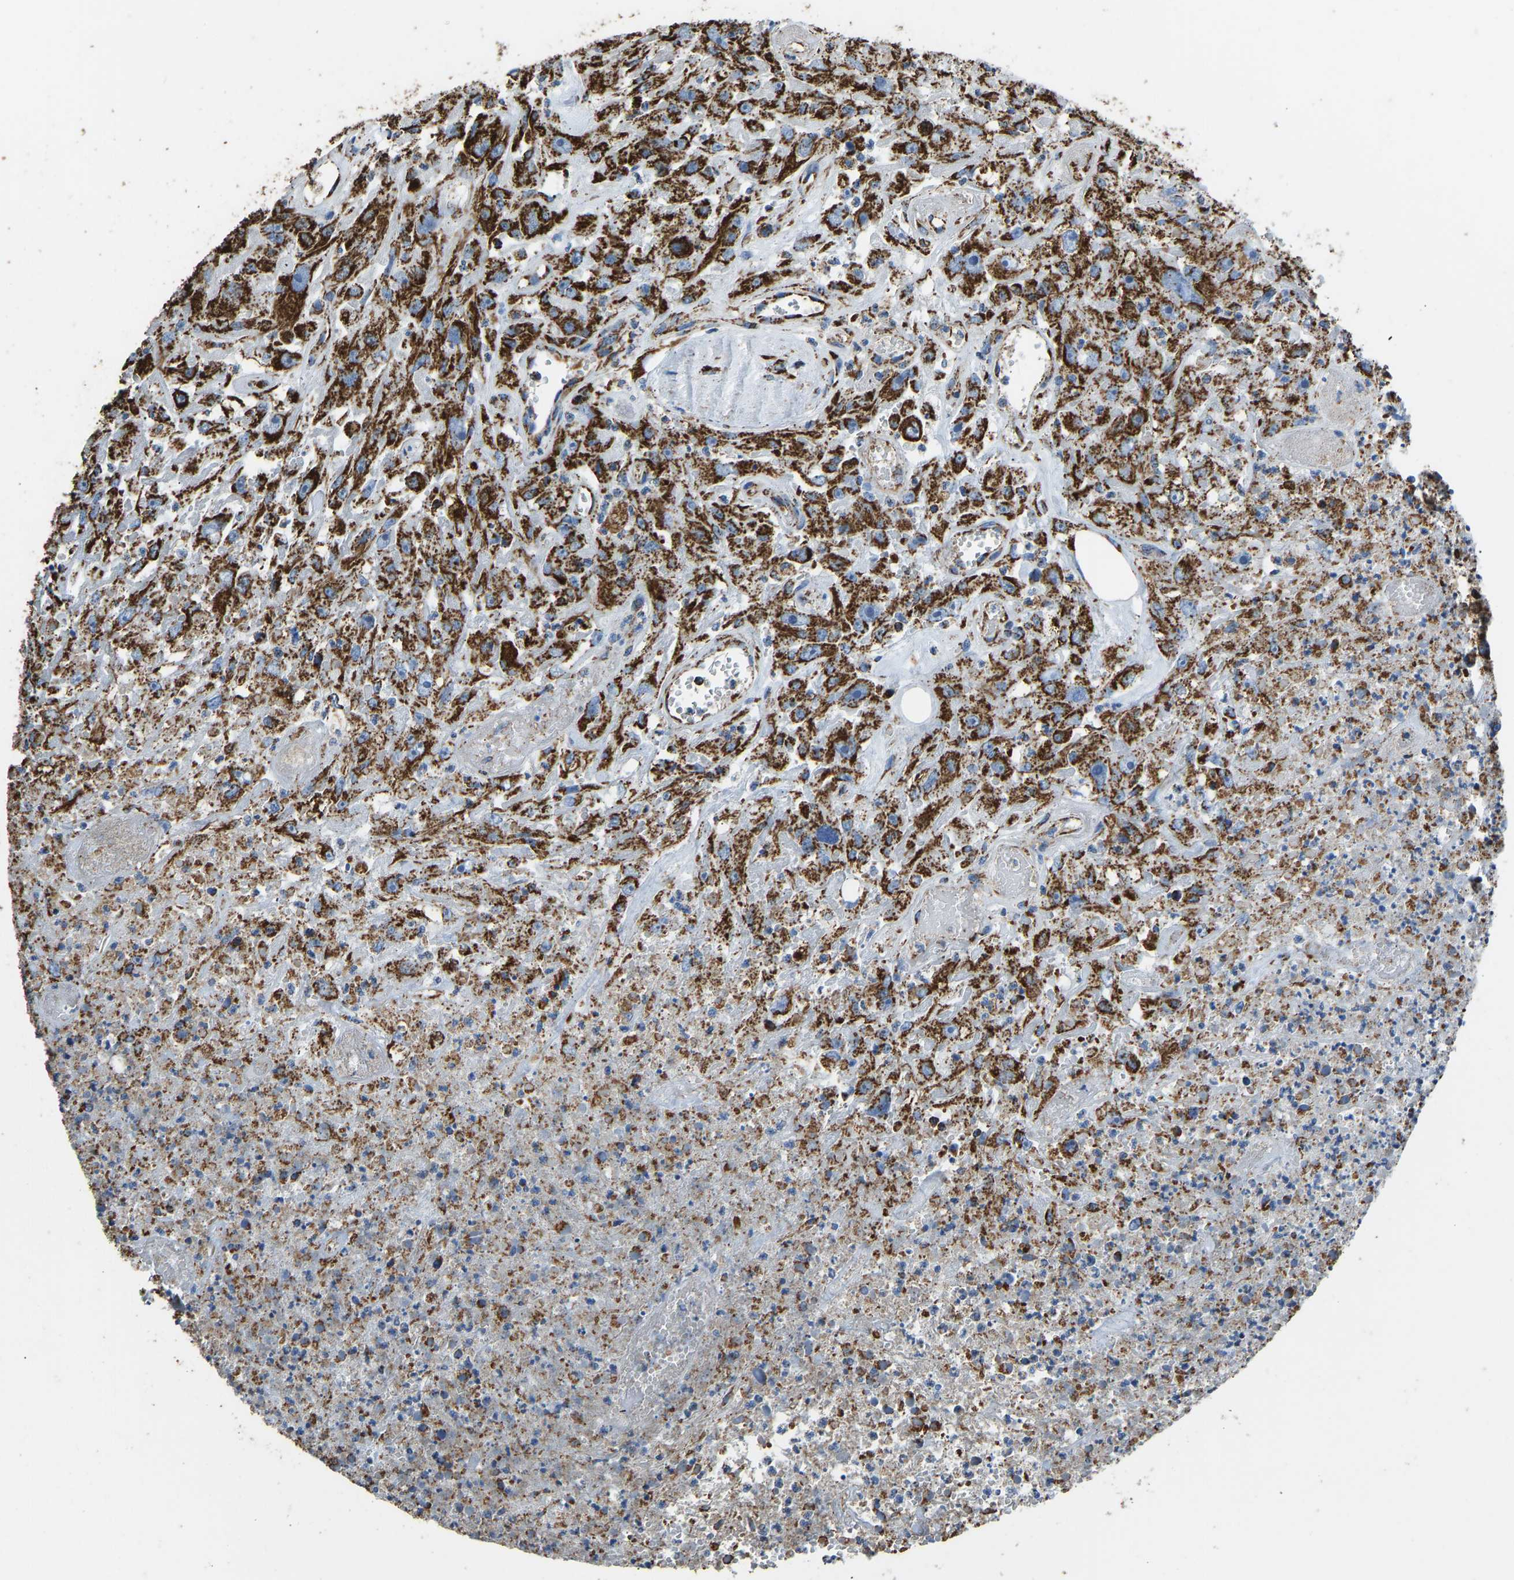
{"staining": {"intensity": "strong", "quantity": ">75%", "location": "cytoplasmic/membranous"}, "tissue": "urothelial cancer", "cell_type": "Tumor cells", "image_type": "cancer", "snomed": [{"axis": "morphology", "description": "Urothelial carcinoma, High grade"}, {"axis": "topography", "description": "Urinary bladder"}], "caption": "Urothelial carcinoma (high-grade) stained for a protein (brown) reveals strong cytoplasmic/membranous positive staining in approximately >75% of tumor cells.", "gene": "IRX6", "patient": {"sex": "male", "age": 46}}